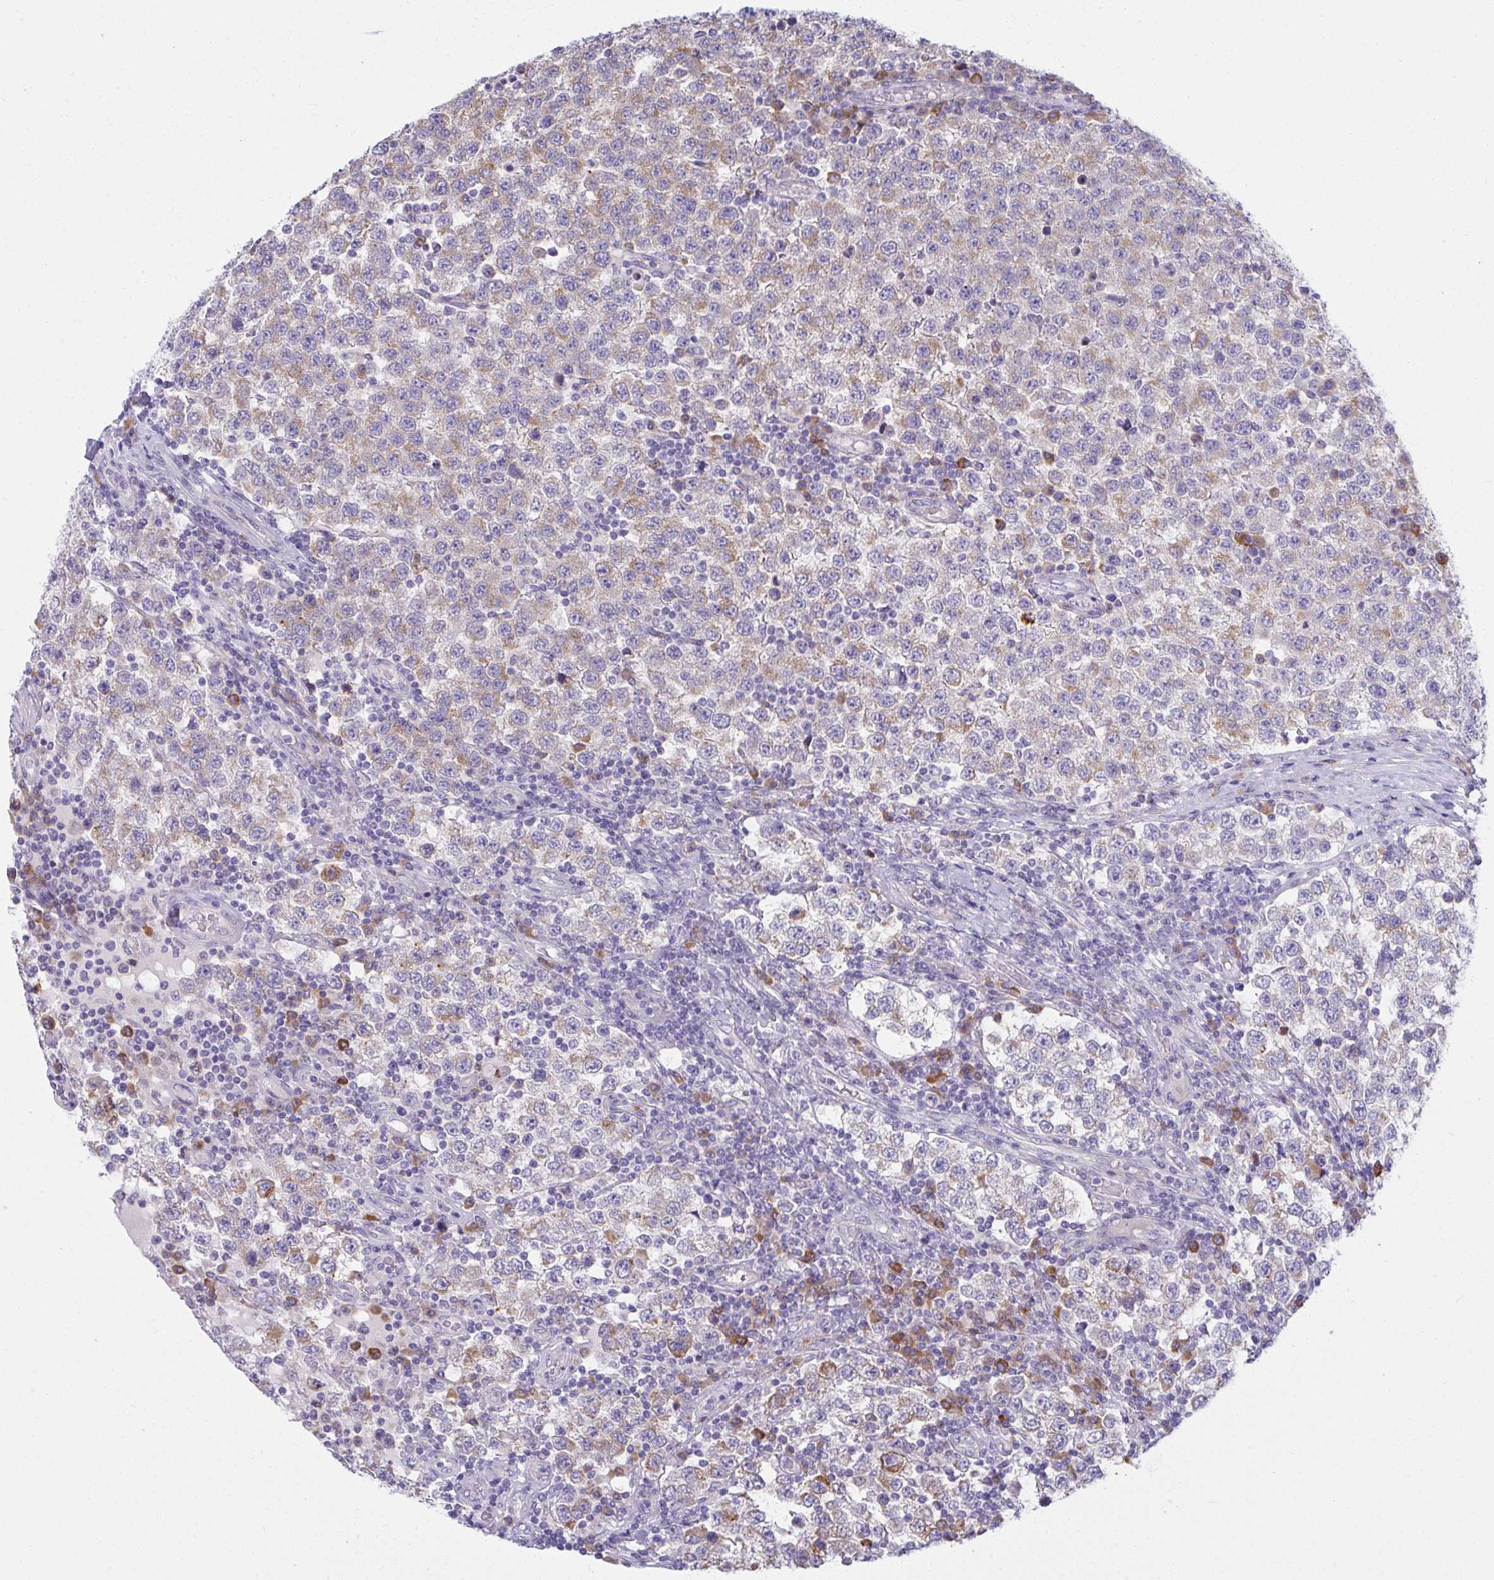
{"staining": {"intensity": "weak", "quantity": ">75%", "location": "cytoplasmic/membranous"}, "tissue": "testis cancer", "cell_type": "Tumor cells", "image_type": "cancer", "snomed": [{"axis": "morphology", "description": "Seminoma, NOS"}, {"axis": "topography", "description": "Testis"}], "caption": "Testis cancer (seminoma) stained with DAB (3,3'-diaminobenzidine) IHC exhibits low levels of weak cytoplasmic/membranous positivity in approximately >75% of tumor cells.", "gene": "FASLG", "patient": {"sex": "male", "age": 34}}